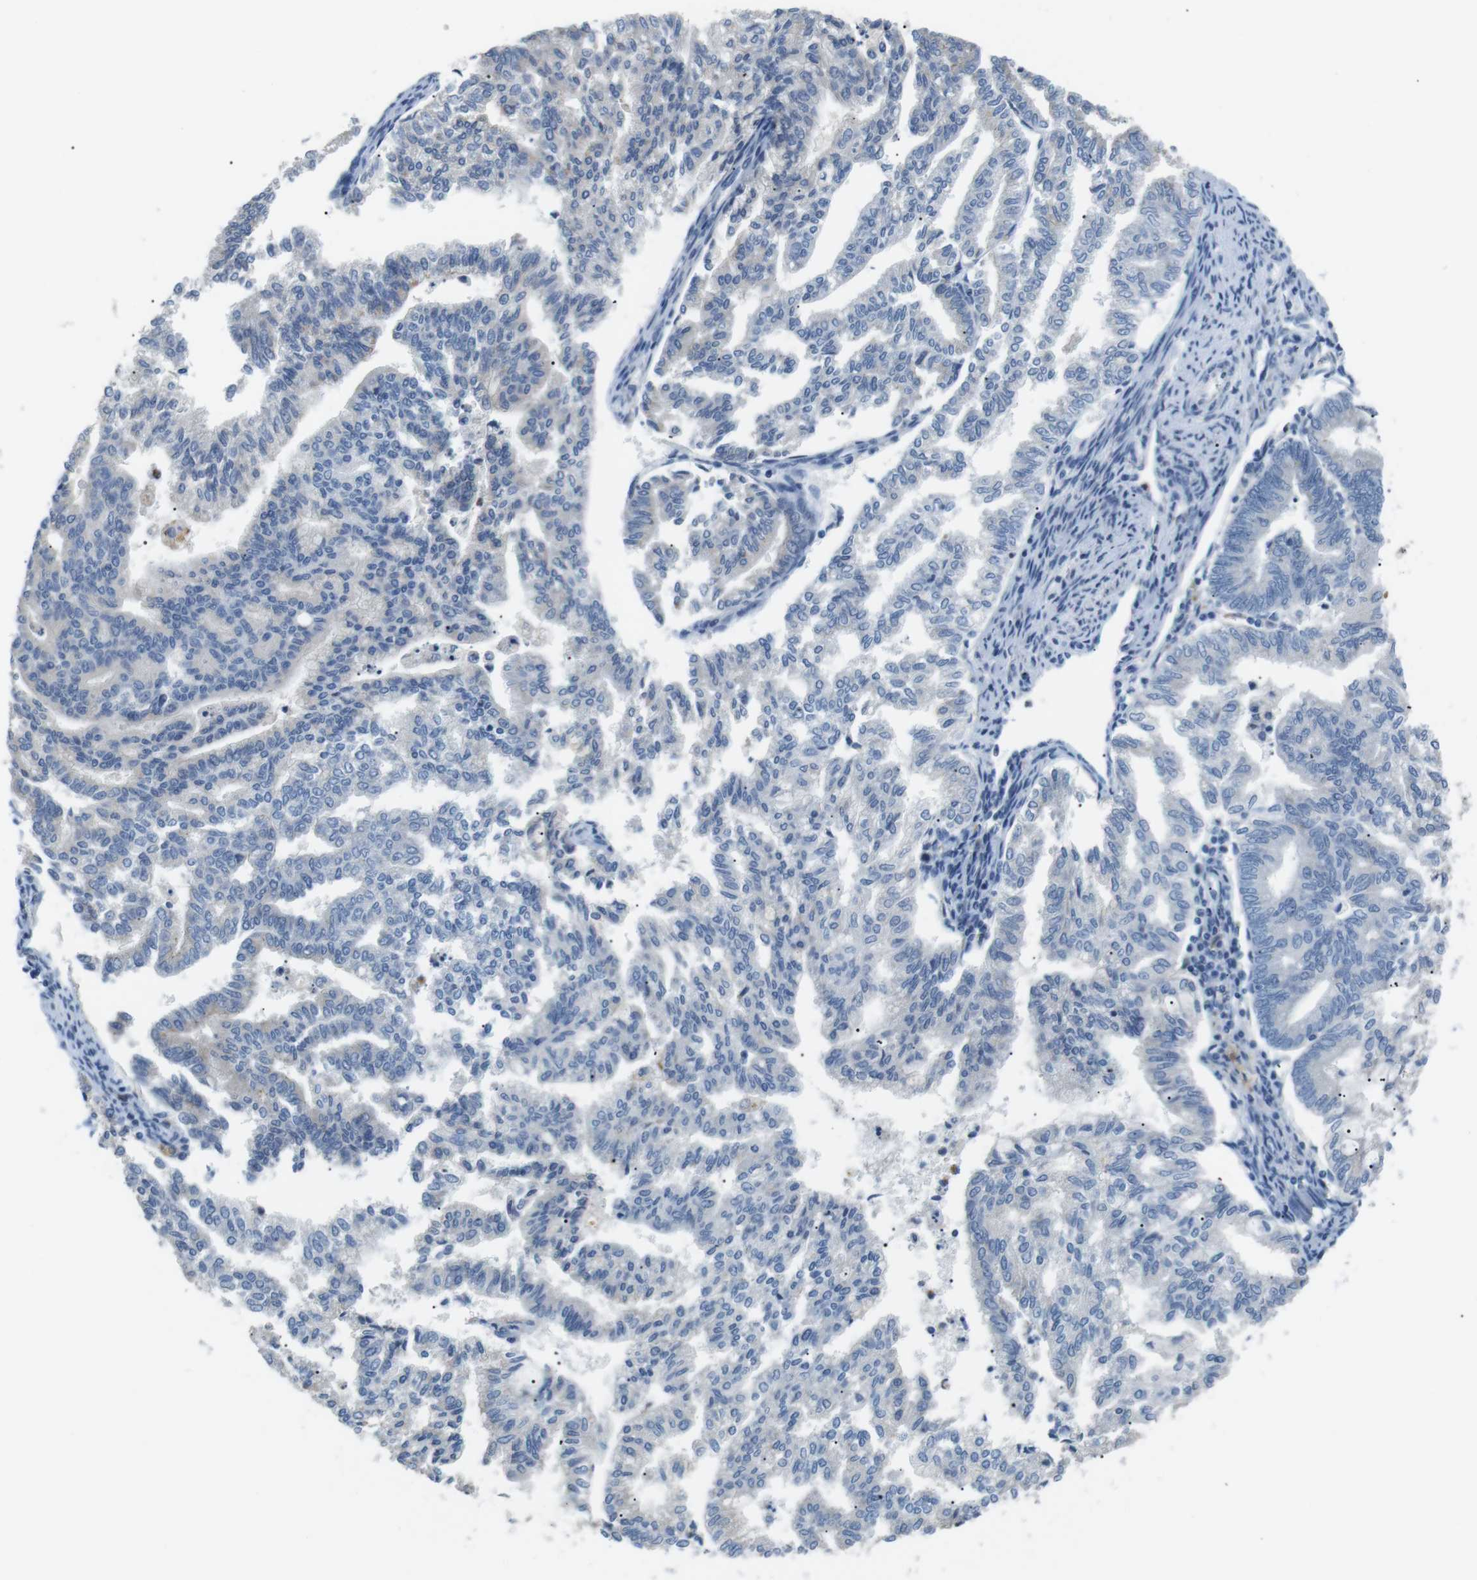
{"staining": {"intensity": "negative", "quantity": "none", "location": "none"}, "tissue": "endometrial cancer", "cell_type": "Tumor cells", "image_type": "cancer", "snomed": [{"axis": "morphology", "description": "Adenocarcinoma, NOS"}, {"axis": "topography", "description": "Endometrium"}], "caption": "High magnification brightfield microscopy of adenocarcinoma (endometrial) stained with DAB (3,3'-diaminobenzidine) (brown) and counterstained with hematoxylin (blue): tumor cells show no significant staining.", "gene": "CD300E", "patient": {"sex": "female", "age": 79}}